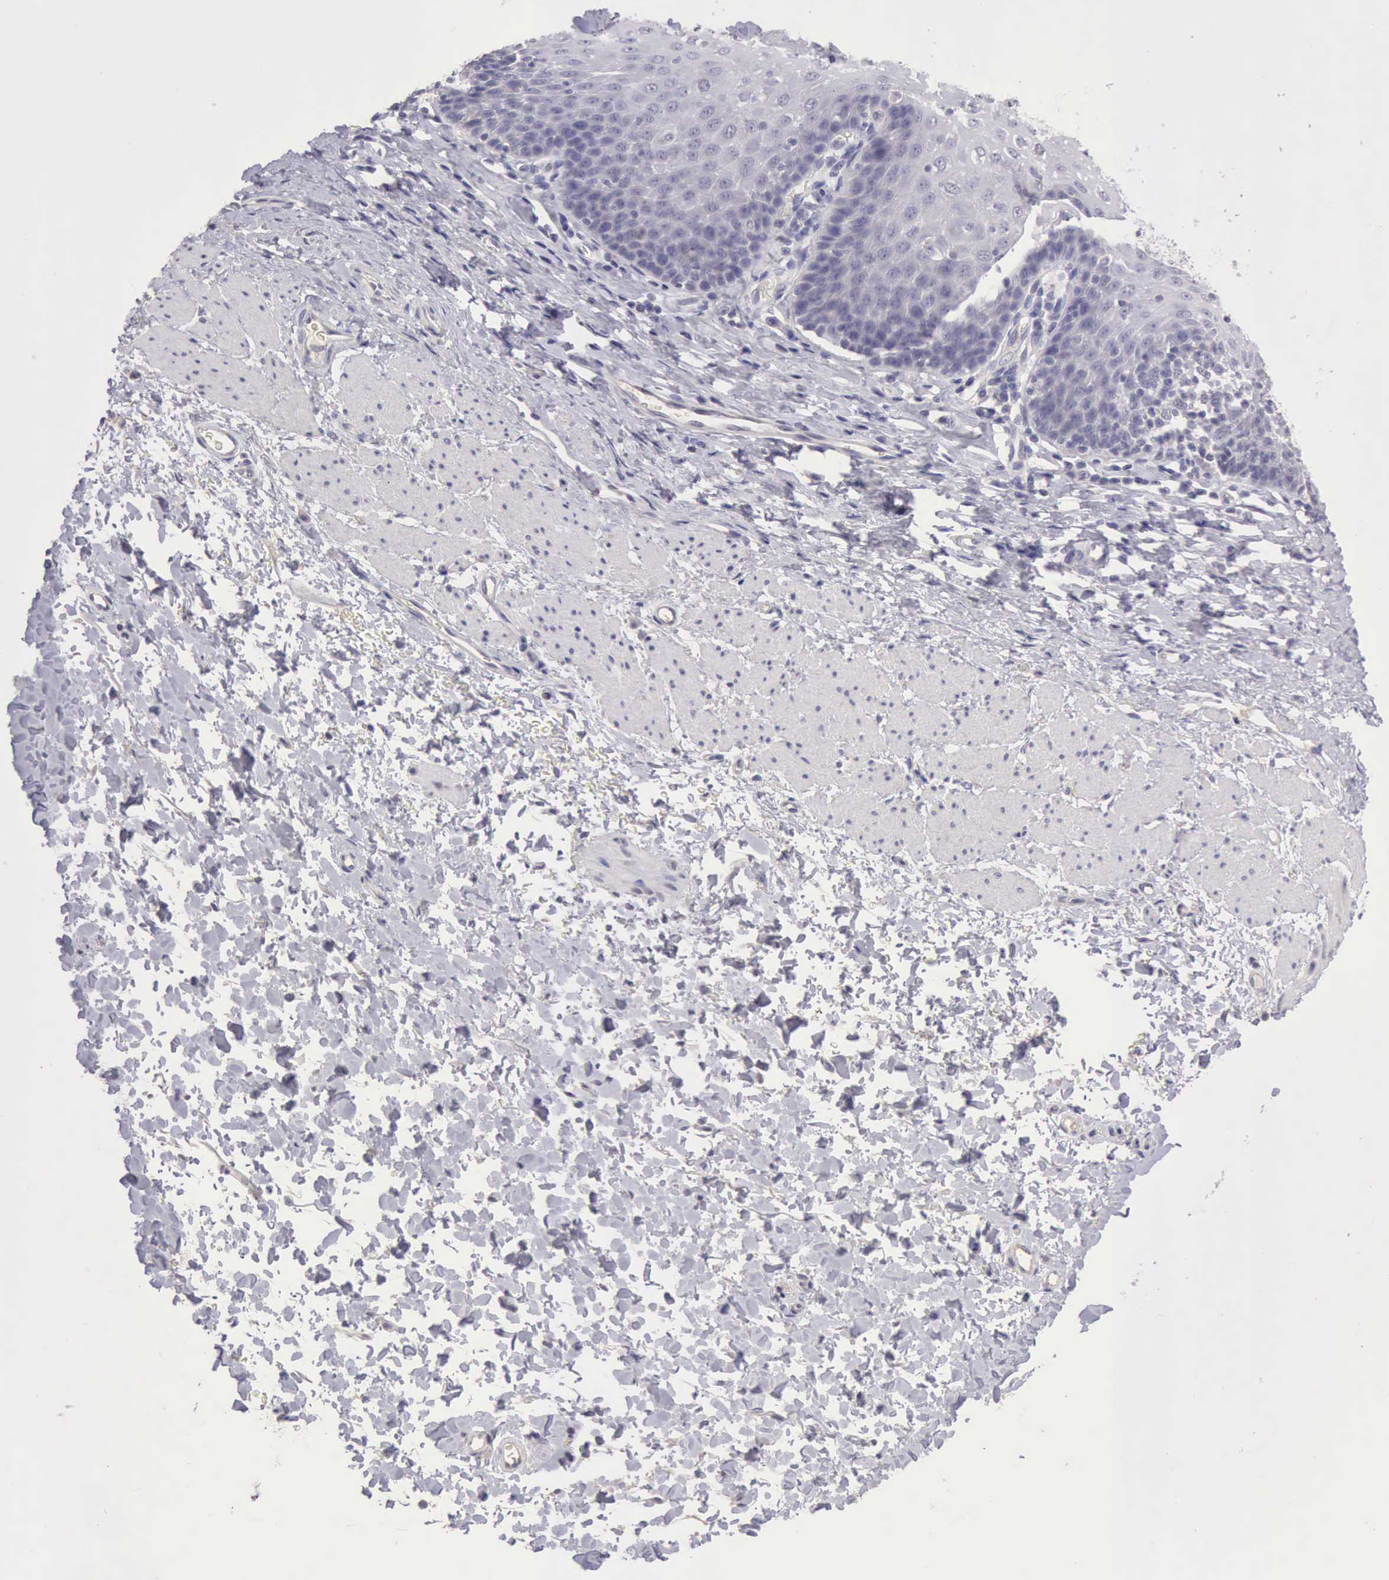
{"staining": {"intensity": "negative", "quantity": "none", "location": "none"}, "tissue": "esophagus", "cell_type": "Squamous epithelial cells", "image_type": "normal", "snomed": [{"axis": "morphology", "description": "Normal tissue, NOS"}, {"axis": "topography", "description": "Esophagus"}], "caption": "This is an IHC image of unremarkable human esophagus. There is no staining in squamous epithelial cells.", "gene": "KCND1", "patient": {"sex": "female", "age": 61}}